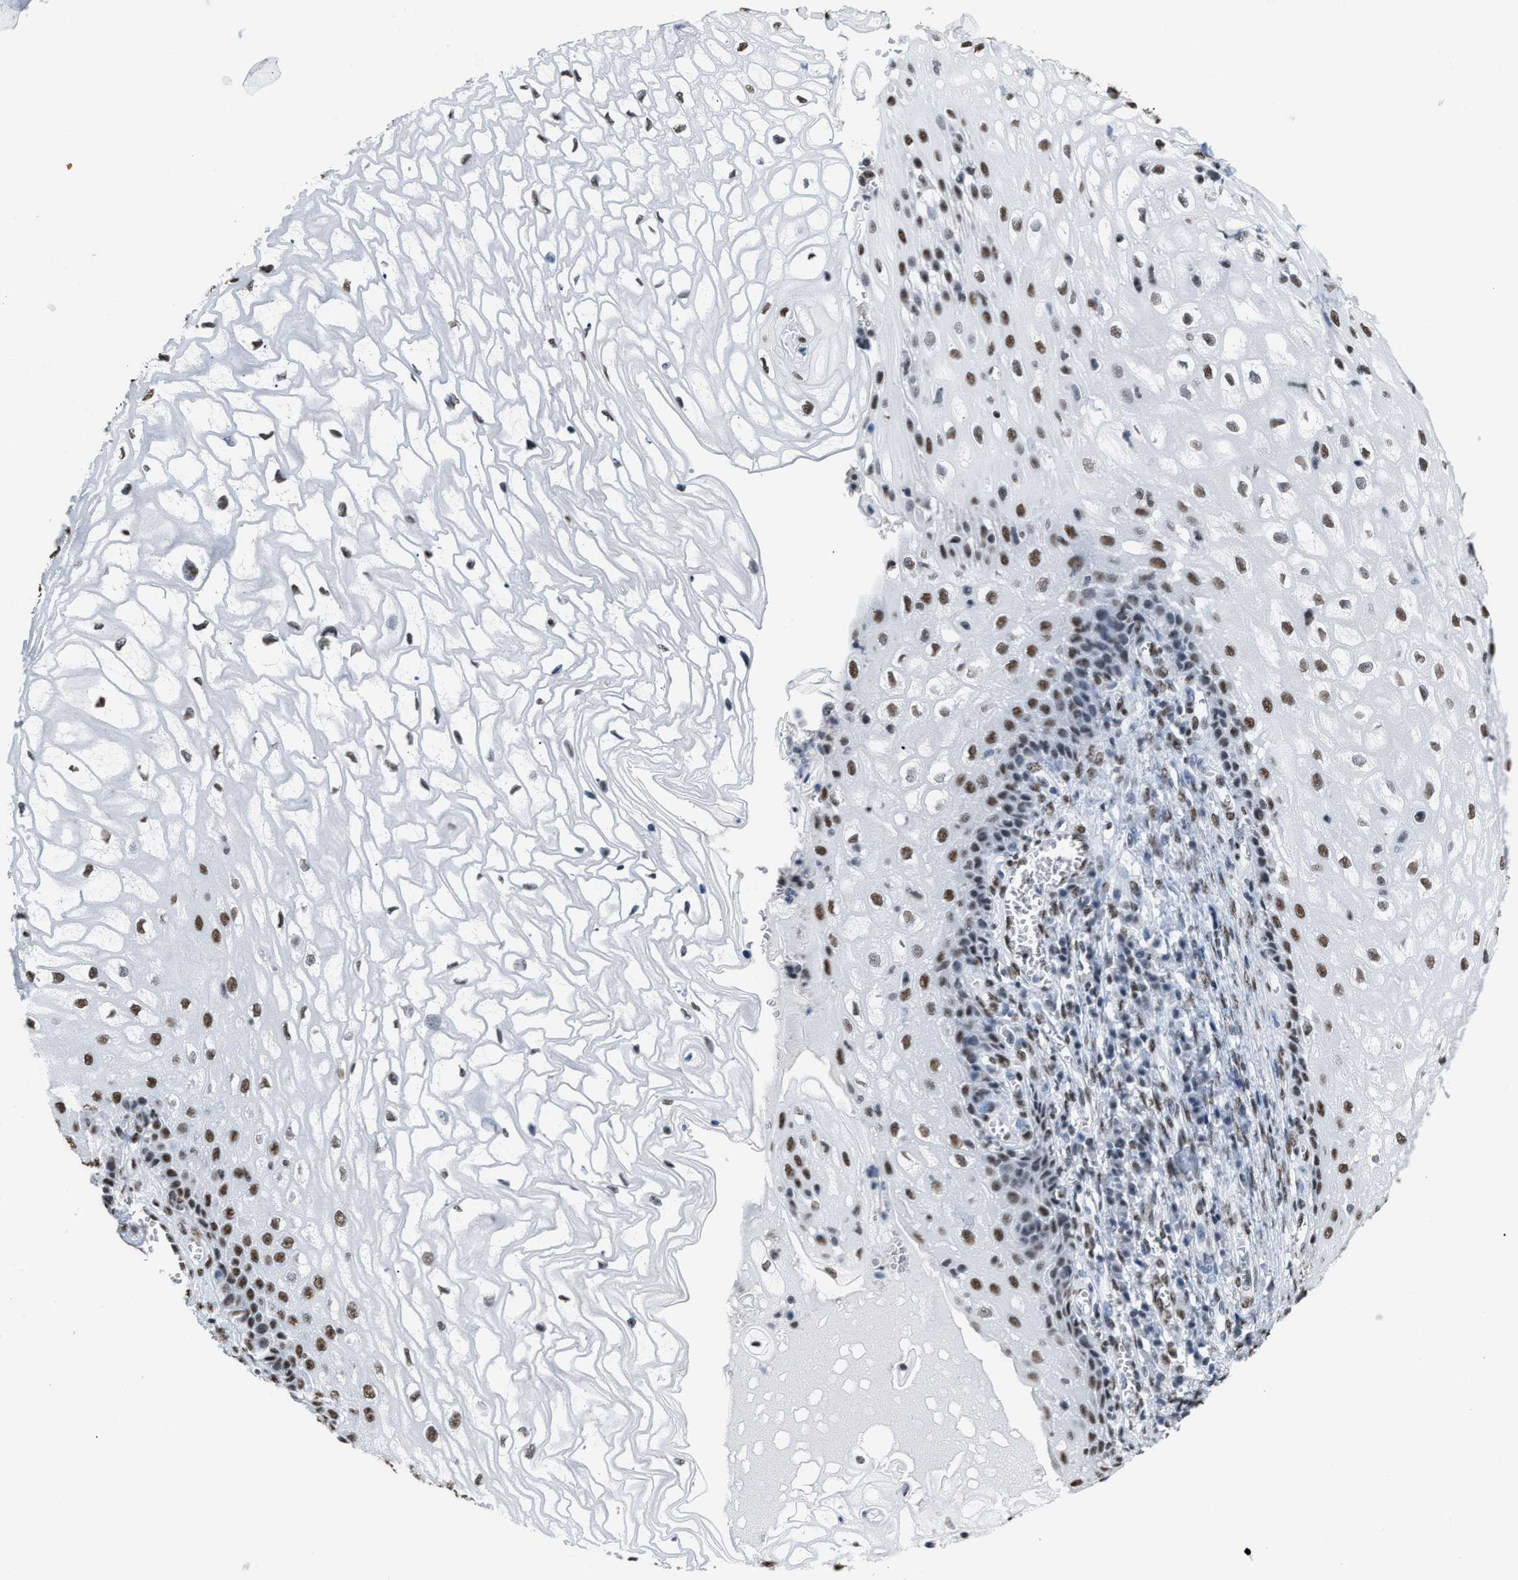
{"staining": {"intensity": "strong", "quantity": ">75%", "location": "nuclear"}, "tissue": "cervical cancer", "cell_type": "Tumor cells", "image_type": "cancer", "snomed": [{"axis": "morphology", "description": "Adenocarcinoma, NOS"}, {"axis": "topography", "description": "Cervix"}], "caption": "Tumor cells demonstrate high levels of strong nuclear staining in about >75% of cells in adenocarcinoma (cervical).", "gene": "CCAR2", "patient": {"sex": "female", "age": 44}}